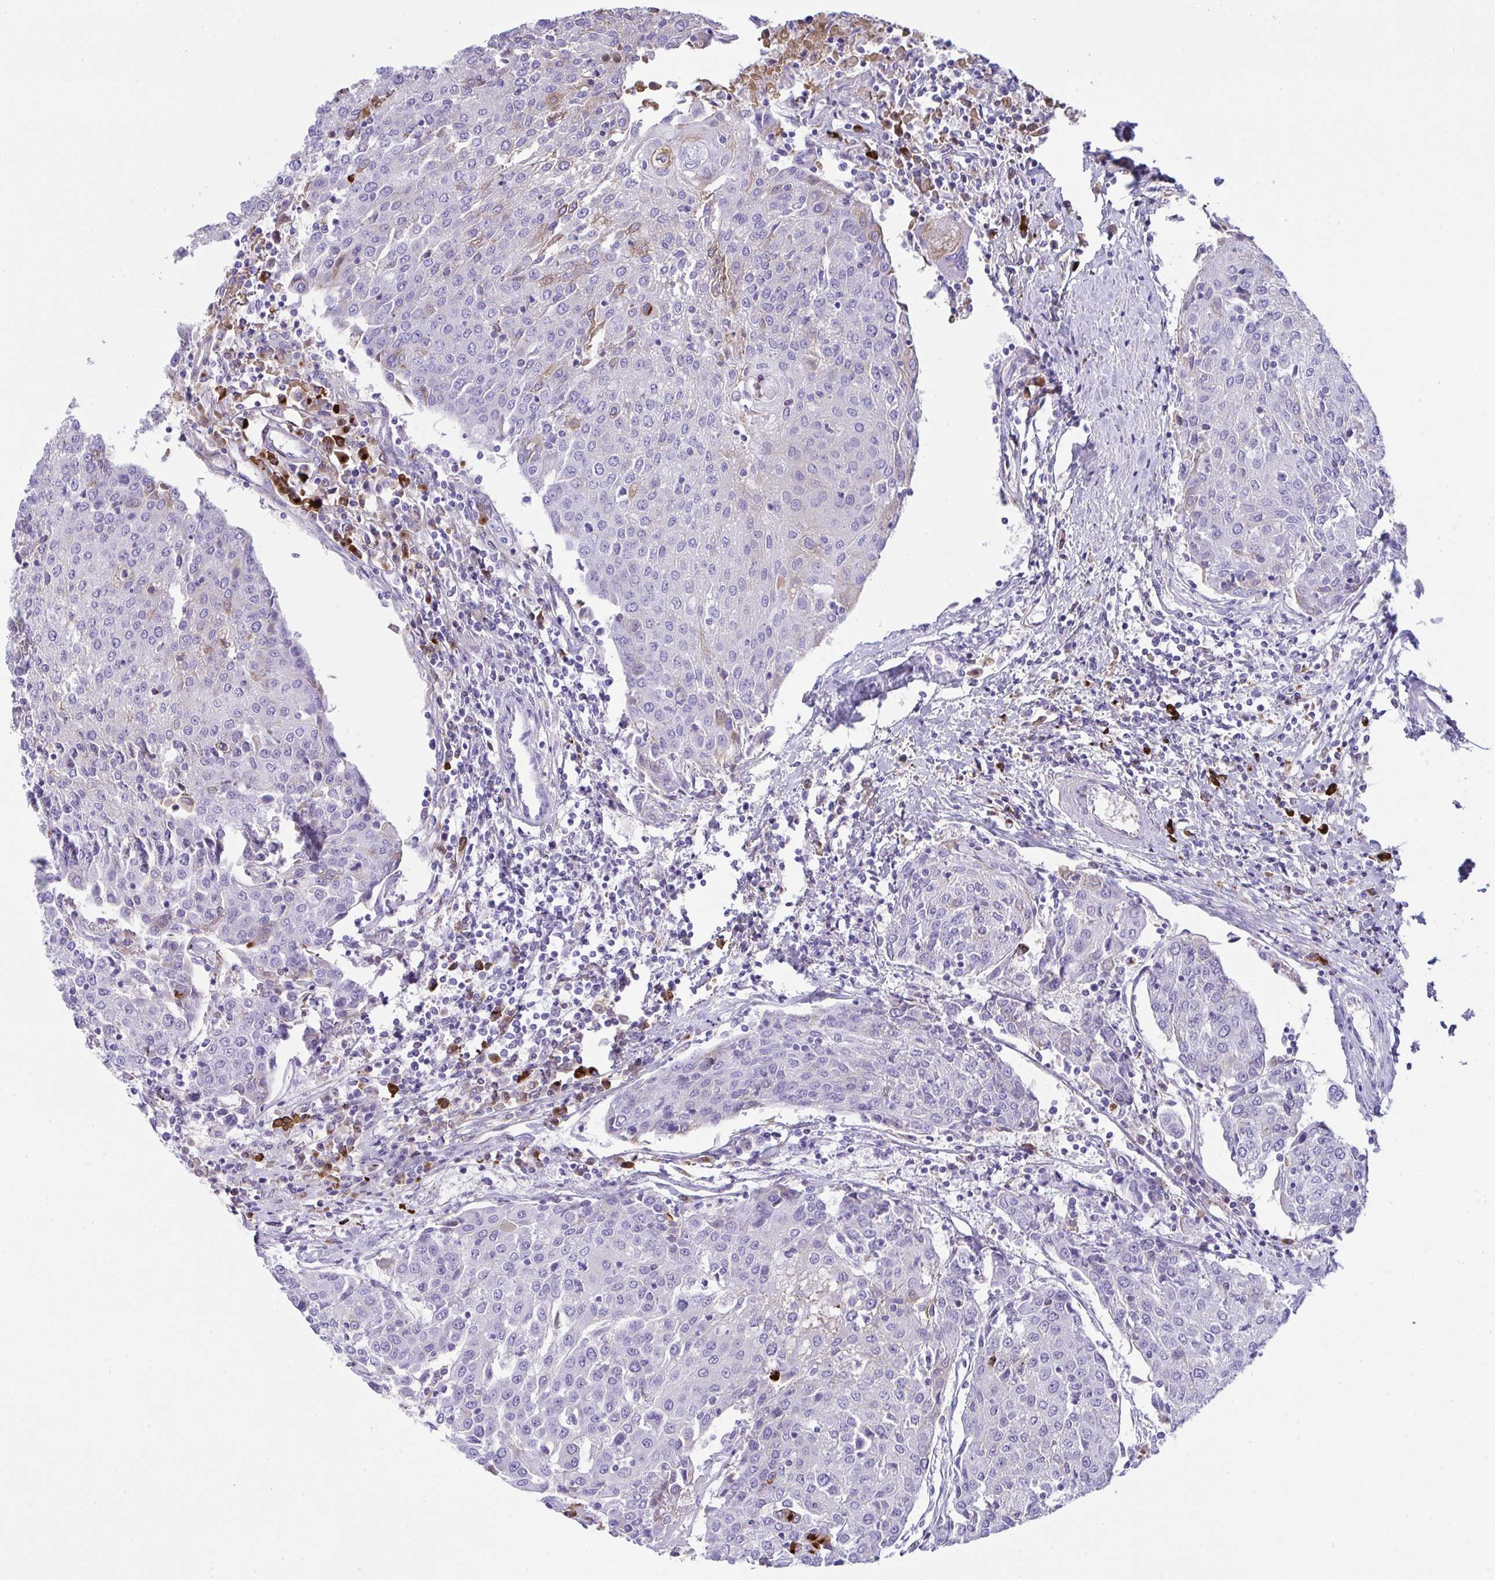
{"staining": {"intensity": "negative", "quantity": "none", "location": "none"}, "tissue": "urothelial cancer", "cell_type": "Tumor cells", "image_type": "cancer", "snomed": [{"axis": "morphology", "description": "Urothelial carcinoma, High grade"}, {"axis": "topography", "description": "Urinary bladder"}], "caption": "DAB (3,3'-diaminobenzidine) immunohistochemical staining of human urothelial carcinoma (high-grade) displays no significant staining in tumor cells.", "gene": "JCHAIN", "patient": {"sex": "female", "age": 85}}